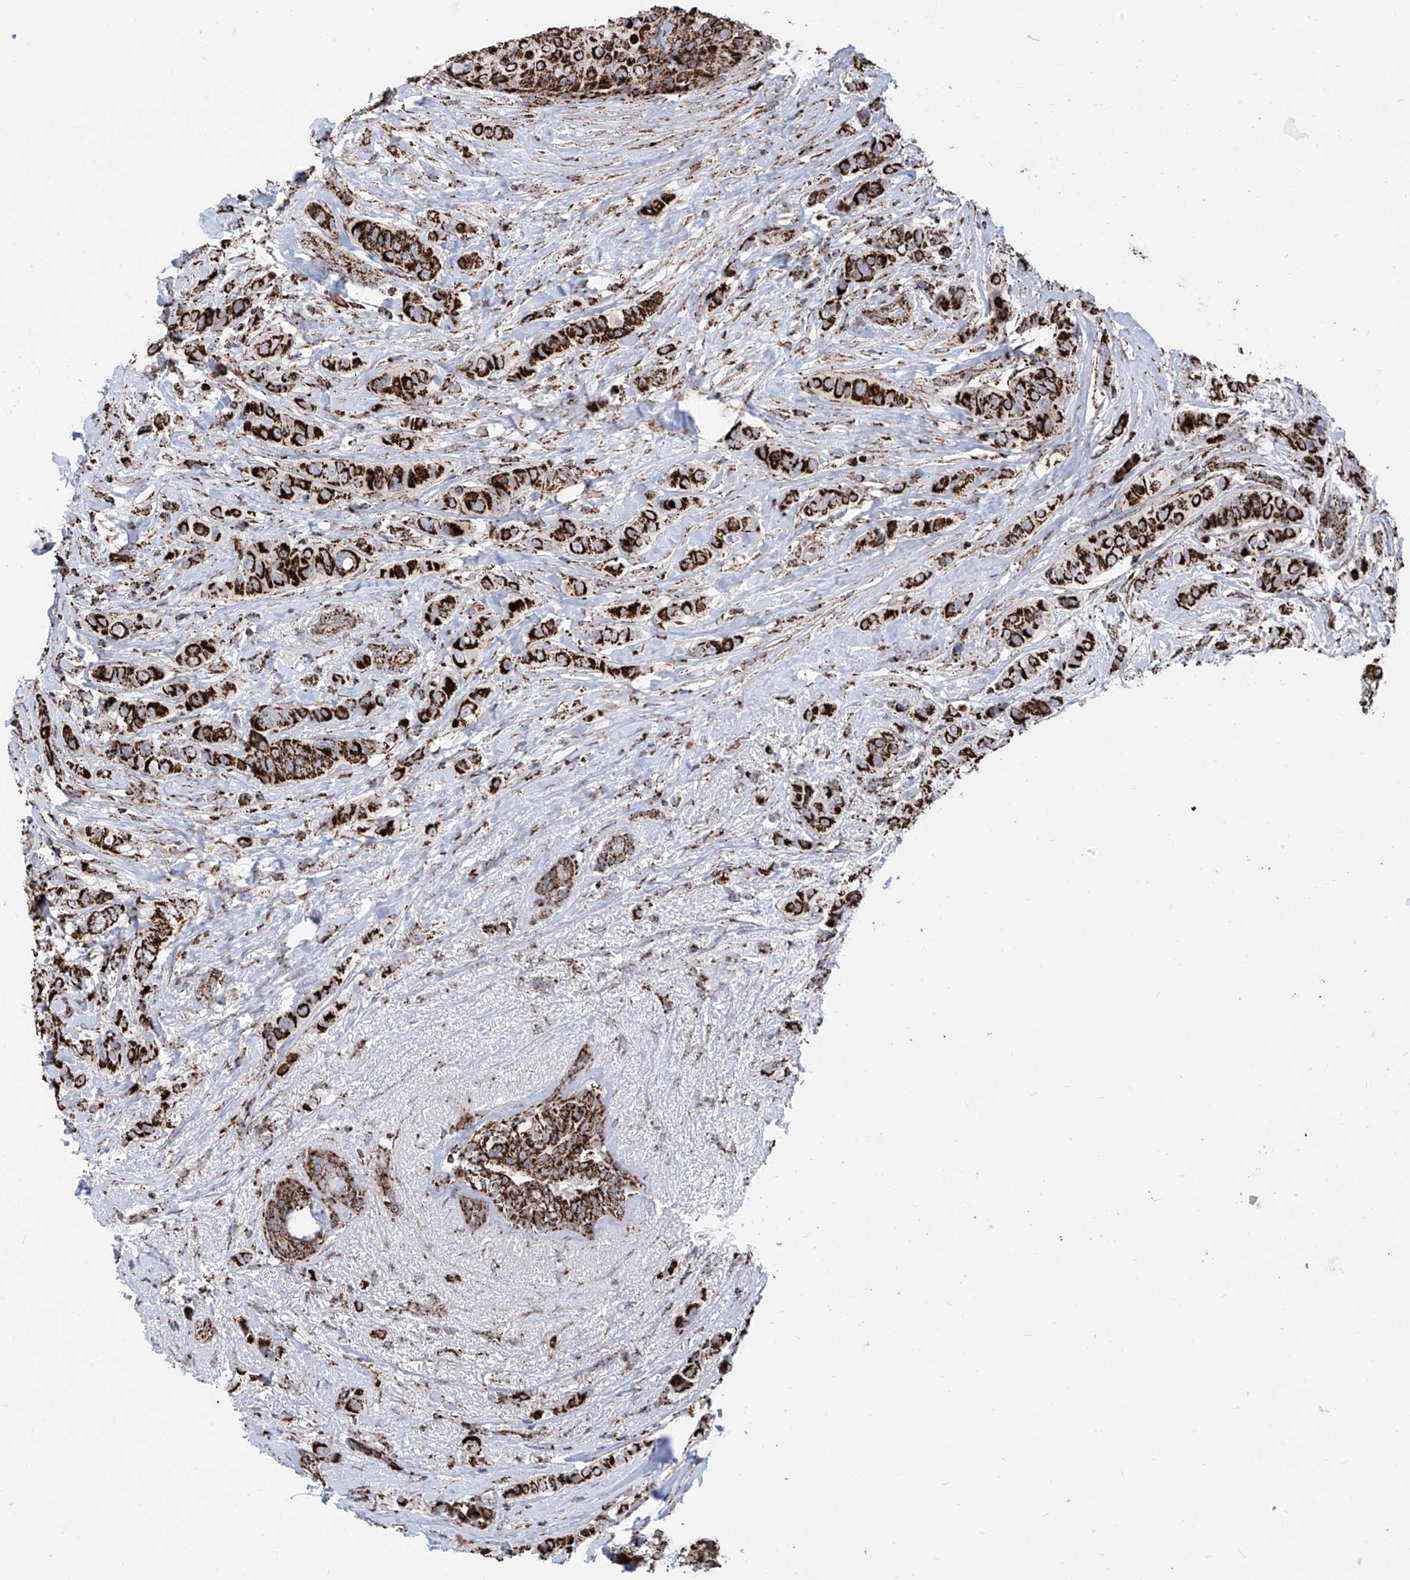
{"staining": {"intensity": "strong", "quantity": ">75%", "location": "cytoplasmic/membranous"}, "tissue": "breast cancer", "cell_type": "Tumor cells", "image_type": "cancer", "snomed": [{"axis": "morphology", "description": "Lobular carcinoma"}, {"axis": "topography", "description": "Breast"}], "caption": "The histopathology image exhibits staining of breast cancer (lobular carcinoma), revealing strong cytoplasmic/membranous protein expression (brown color) within tumor cells. (IHC, brightfield microscopy, high magnification).", "gene": "COX5B", "patient": {"sex": "female", "age": 51}}